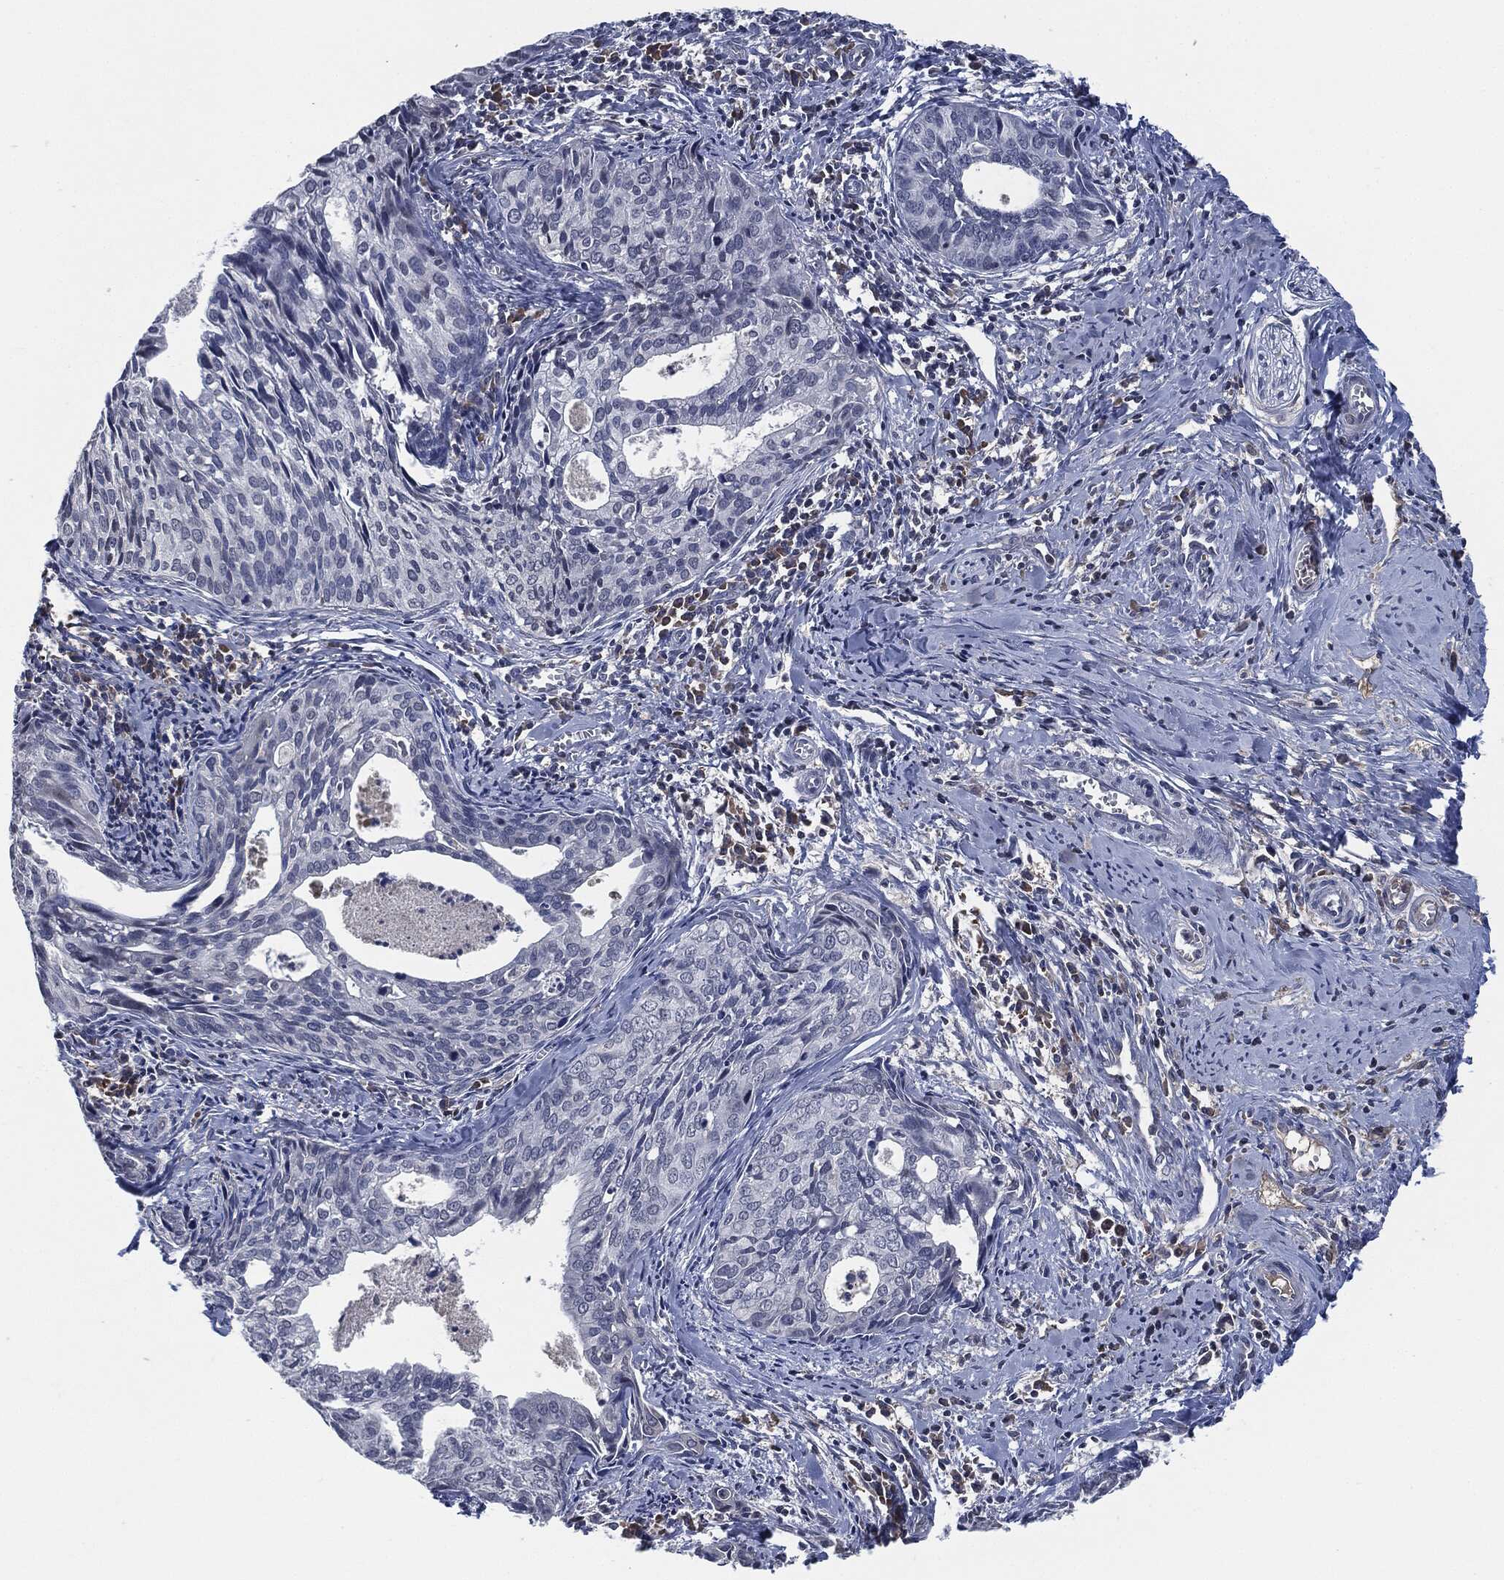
{"staining": {"intensity": "negative", "quantity": "none", "location": "none"}, "tissue": "cervical cancer", "cell_type": "Tumor cells", "image_type": "cancer", "snomed": [{"axis": "morphology", "description": "Squamous cell carcinoma, NOS"}, {"axis": "topography", "description": "Cervix"}], "caption": "Immunohistochemical staining of squamous cell carcinoma (cervical) exhibits no significant expression in tumor cells. (Stains: DAB immunohistochemistry (IHC) with hematoxylin counter stain, Microscopy: brightfield microscopy at high magnification).", "gene": "IL2RG", "patient": {"sex": "female", "age": 29}}